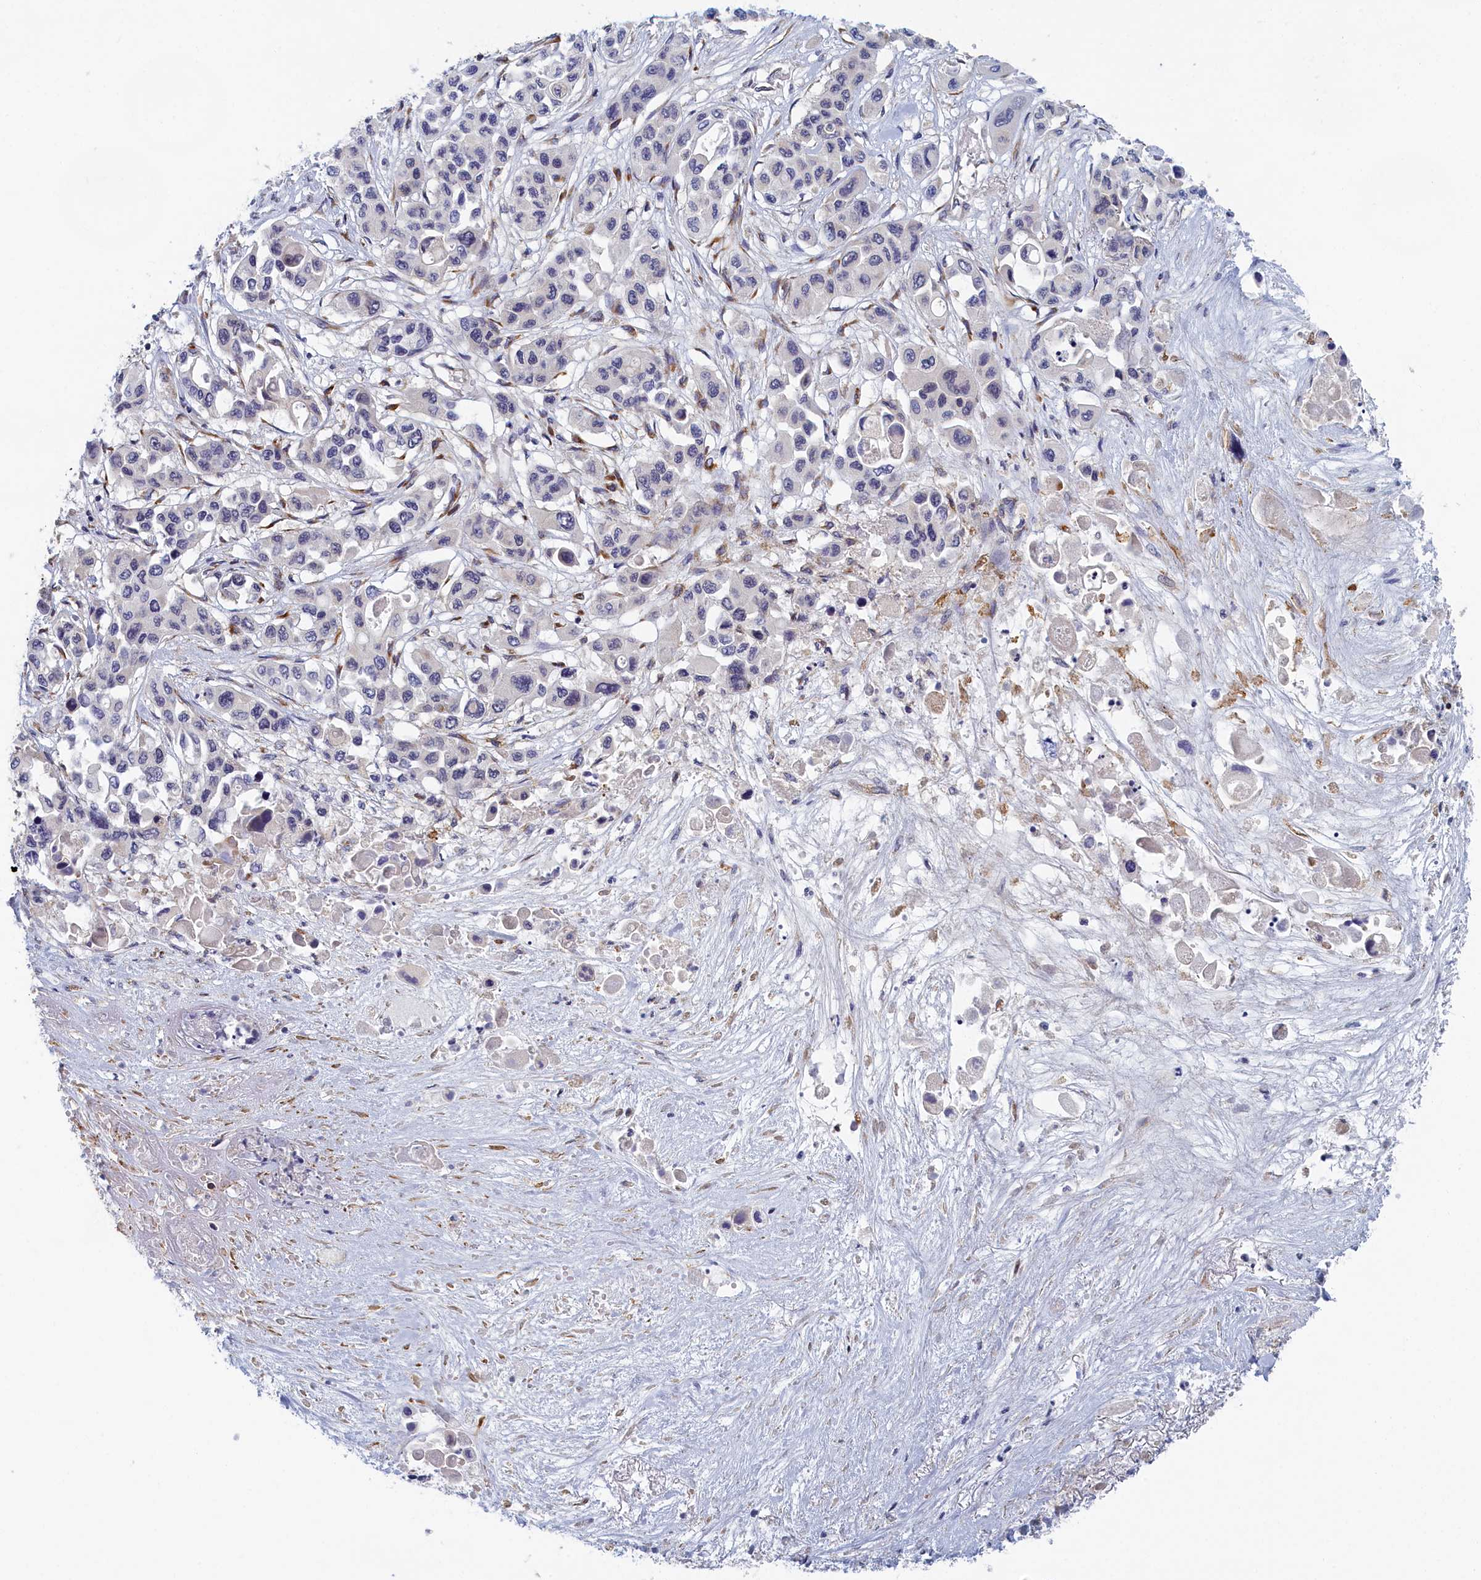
{"staining": {"intensity": "negative", "quantity": "none", "location": "none"}, "tissue": "pancreatic cancer", "cell_type": "Tumor cells", "image_type": "cancer", "snomed": [{"axis": "morphology", "description": "Adenocarcinoma, NOS"}, {"axis": "topography", "description": "Pancreas"}], "caption": "This histopathology image is of pancreatic adenocarcinoma stained with immunohistochemistry (IHC) to label a protein in brown with the nuclei are counter-stained blue. There is no expression in tumor cells. (Stains: DAB immunohistochemistry (IHC) with hematoxylin counter stain, Microscopy: brightfield microscopy at high magnification).", "gene": "DNAJC17", "patient": {"sex": "male", "age": 92}}